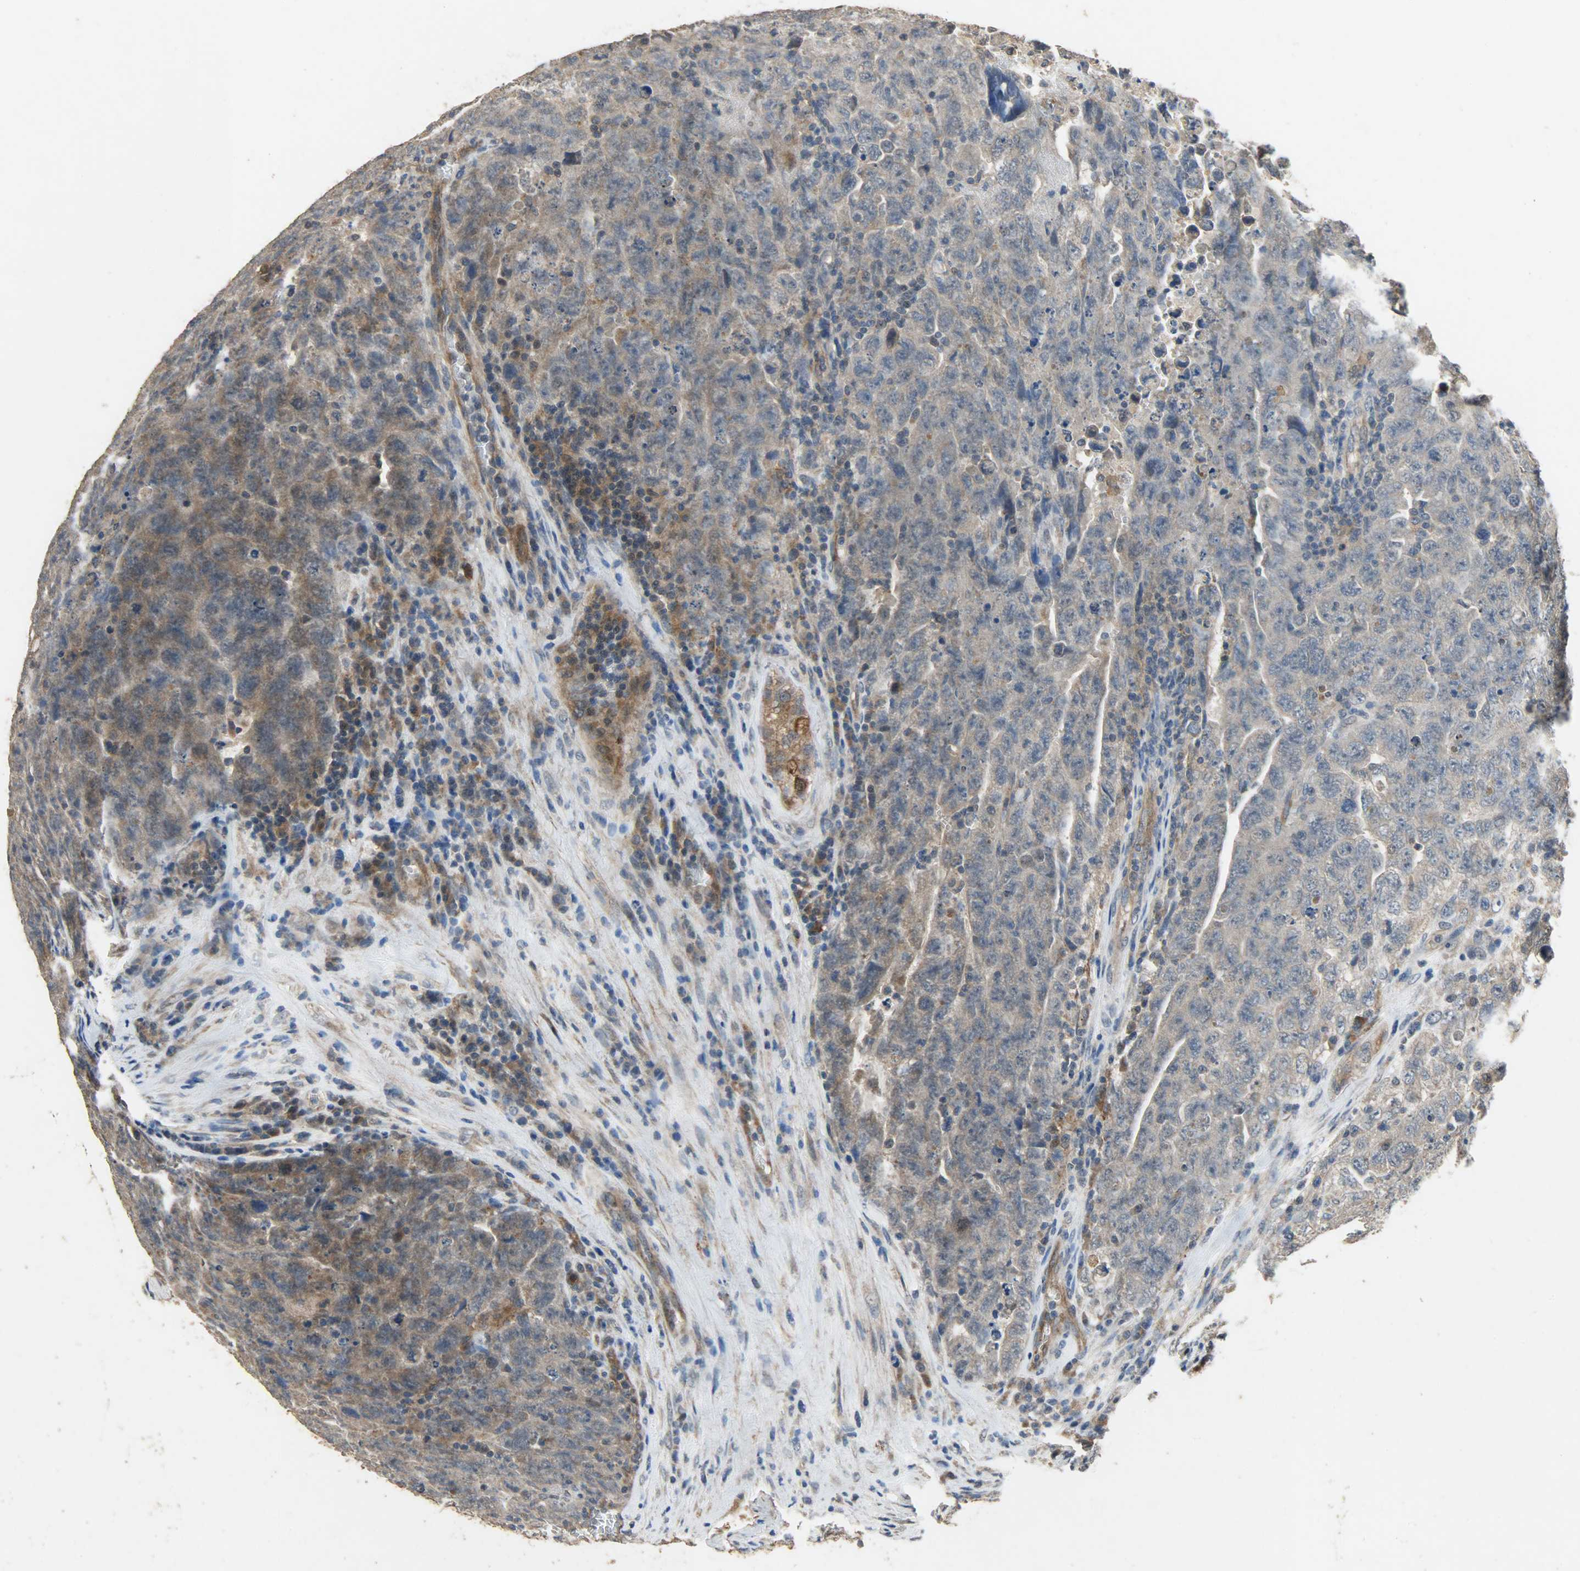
{"staining": {"intensity": "moderate", "quantity": ">75%", "location": "cytoplasmic/membranous"}, "tissue": "testis cancer", "cell_type": "Tumor cells", "image_type": "cancer", "snomed": [{"axis": "morphology", "description": "Carcinoma, Embryonal, NOS"}, {"axis": "topography", "description": "Testis"}], "caption": "Tumor cells display moderate cytoplasmic/membranous positivity in about >75% of cells in testis cancer (embryonal carcinoma). (DAB (3,3'-diaminobenzidine) = brown stain, brightfield microscopy at high magnification).", "gene": "CDKN2C", "patient": {"sex": "male", "age": 28}}